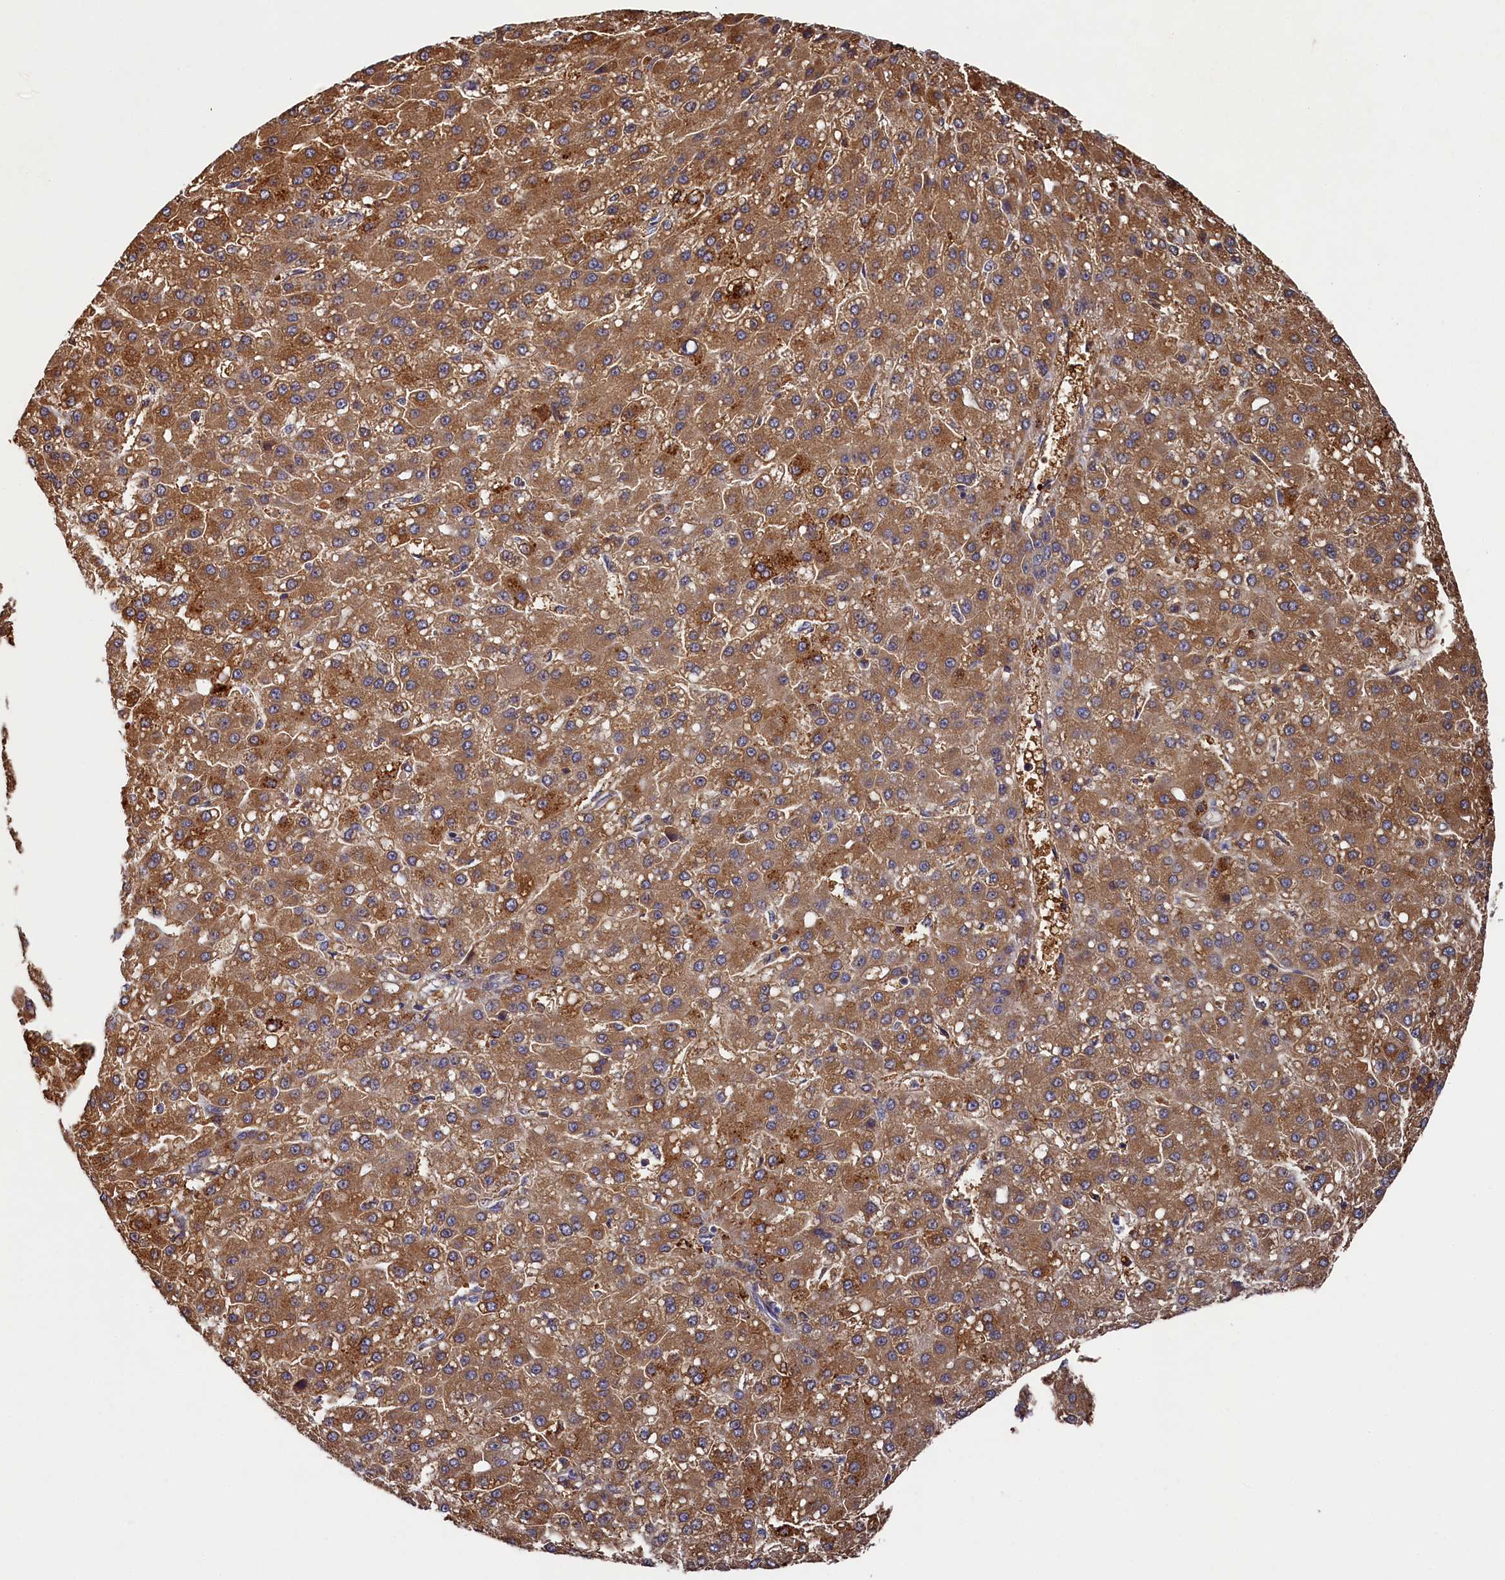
{"staining": {"intensity": "moderate", "quantity": ">75%", "location": "cytoplasmic/membranous"}, "tissue": "liver cancer", "cell_type": "Tumor cells", "image_type": "cancer", "snomed": [{"axis": "morphology", "description": "Carcinoma, Hepatocellular, NOS"}, {"axis": "topography", "description": "Liver"}], "caption": "Tumor cells display medium levels of moderate cytoplasmic/membranous positivity in about >75% of cells in human liver hepatocellular carcinoma.", "gene": "SEC31B", "patient": {"sex": "male", "age": 67}}